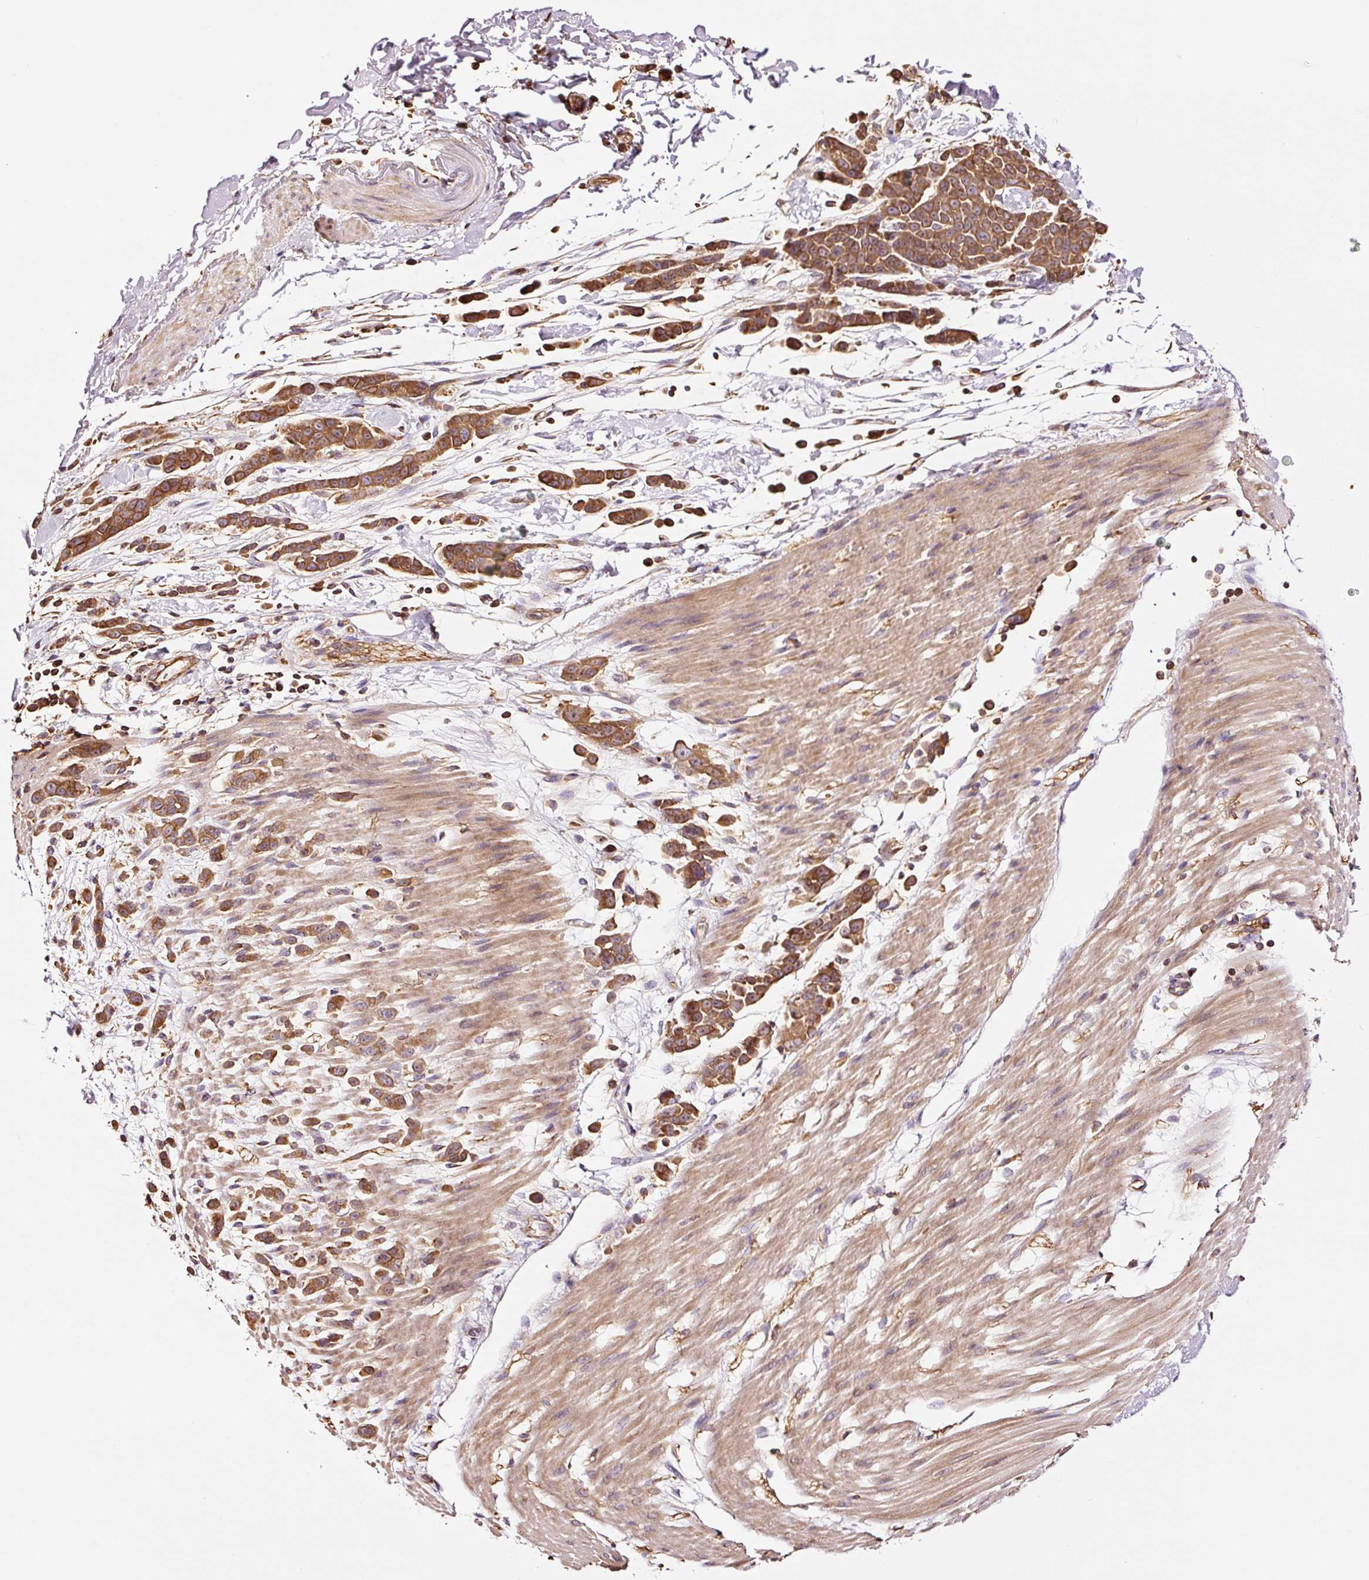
{"staining": {"intensity": "strong", "quantity": ">75%", "location": "cytoplasmic/membranous"}, "tissue": "pancreatic cancer", "cell_type": "Tumor cells", "image_type": "cancer", "snomed": [{"axis": "morphology", "description": "Normal tissue, NOS"}, {"axis": "morphology", "description": "Adenocarcinoma, NOS"}, {"axis": "topography", "description": "Pancreas"}], "caption": "Tumor cells exhibit high levels of strong cytoplasmic/membranous staining in approximately >75% of cells in pancreatic cancer (adenocarcinoma).", "gene": "METAP1", "patient": {"sex": "female", "age": 64}}